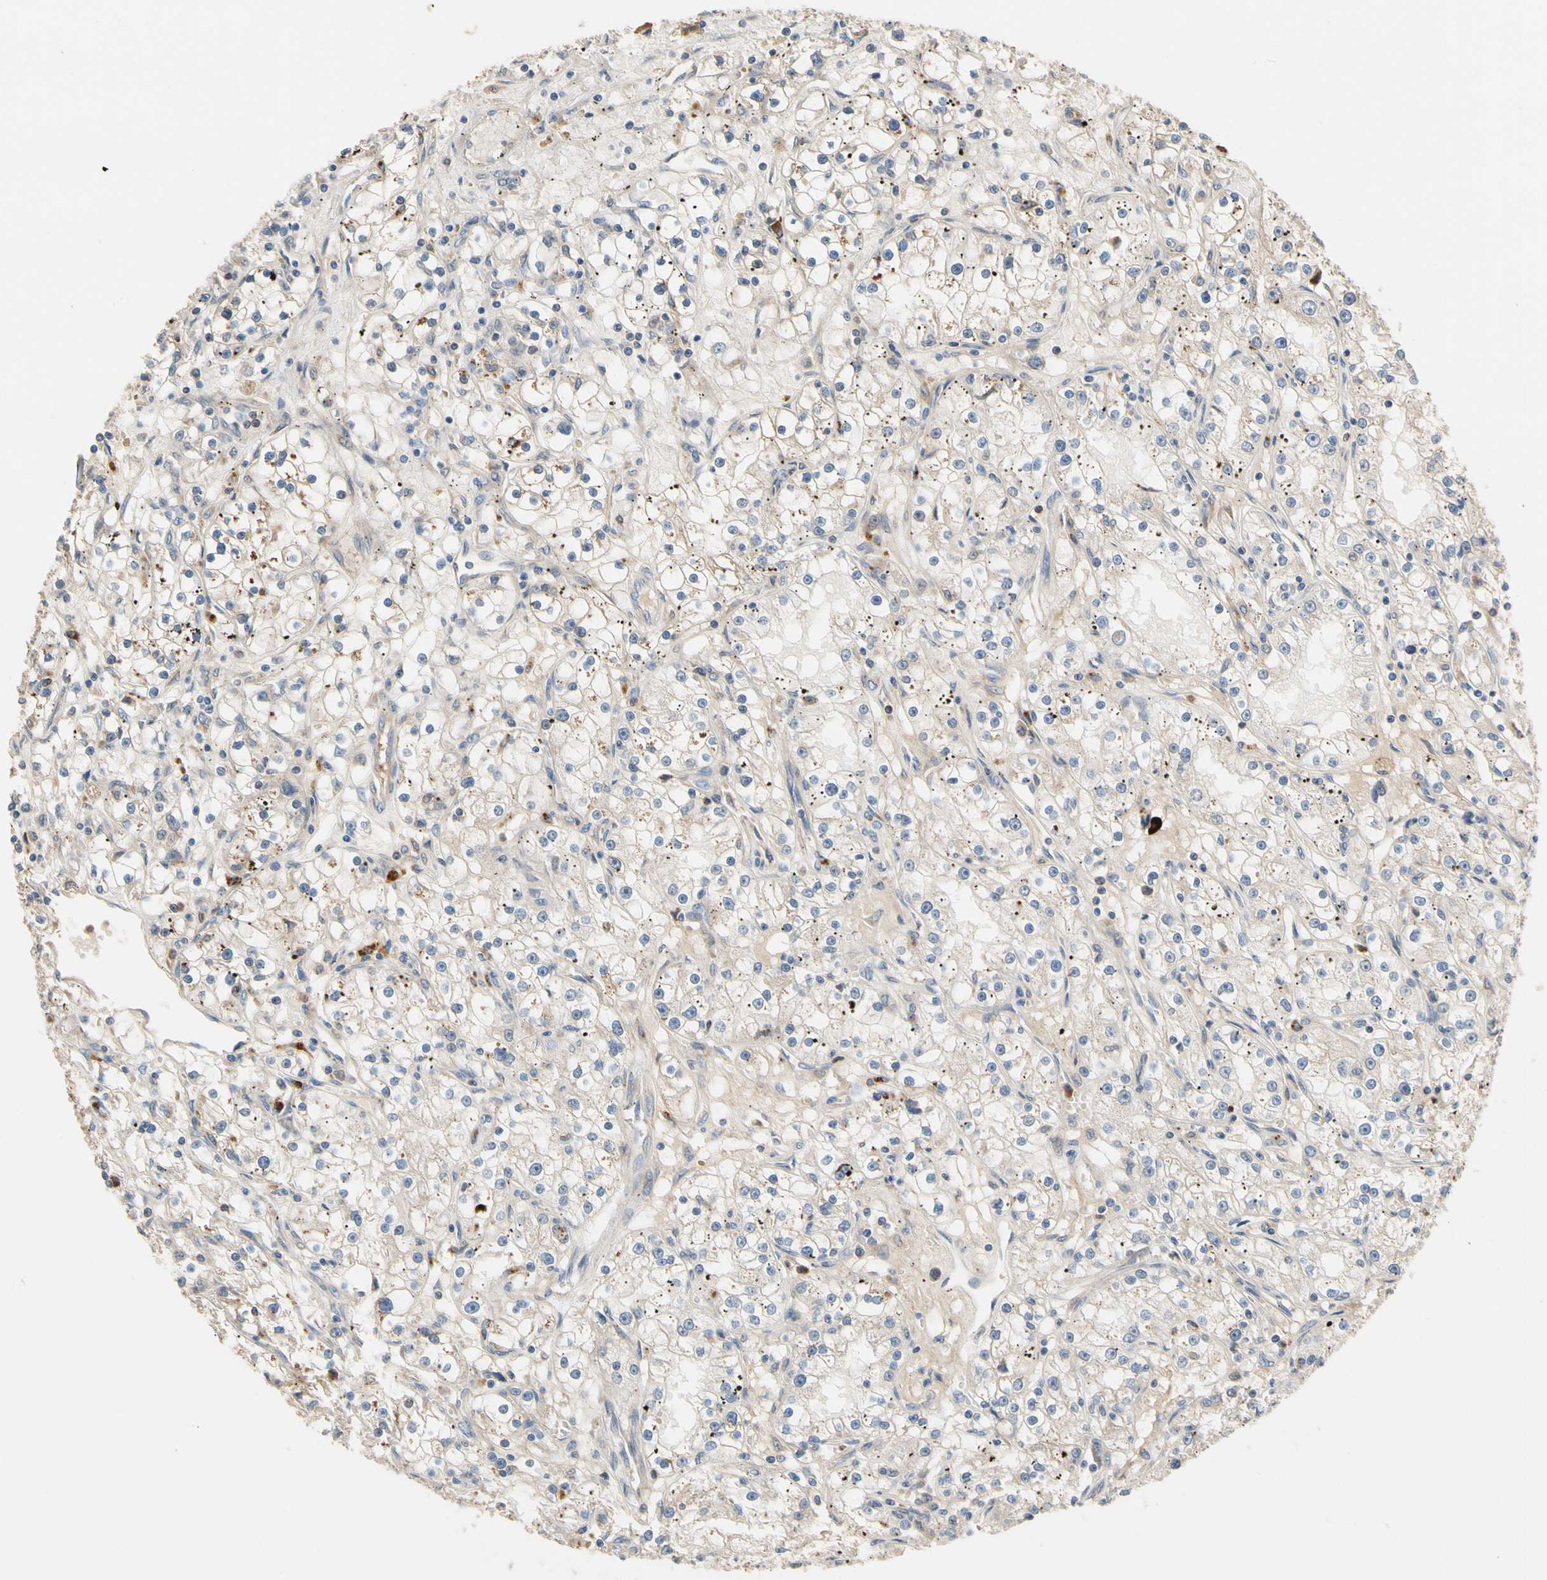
{"staining": {"intensity": "weak", "quantity": "<25%", "location": "cytoplasmic/membranous"}, "tissue": "renal cancer", "cell_type": "Tumor cells", "image_type": "cancer", "snomed": [{"axis": "morphology", "description": "Adenocarcinoma, NOS"}, {"axis": "topography", "description": "Kidney"}], "caption": "A high-resolution image shows immunohistochemistry (IHC) staining of renal cancer, which displays no significant expression in tumor cells. (Brightfield microscopy of DAB (3,3'-diaminobenzidine) immunohistochemistry (IHC) at high magnification).", "gene": "FGD6", "patient": {"sex": "male", "age": 56}}